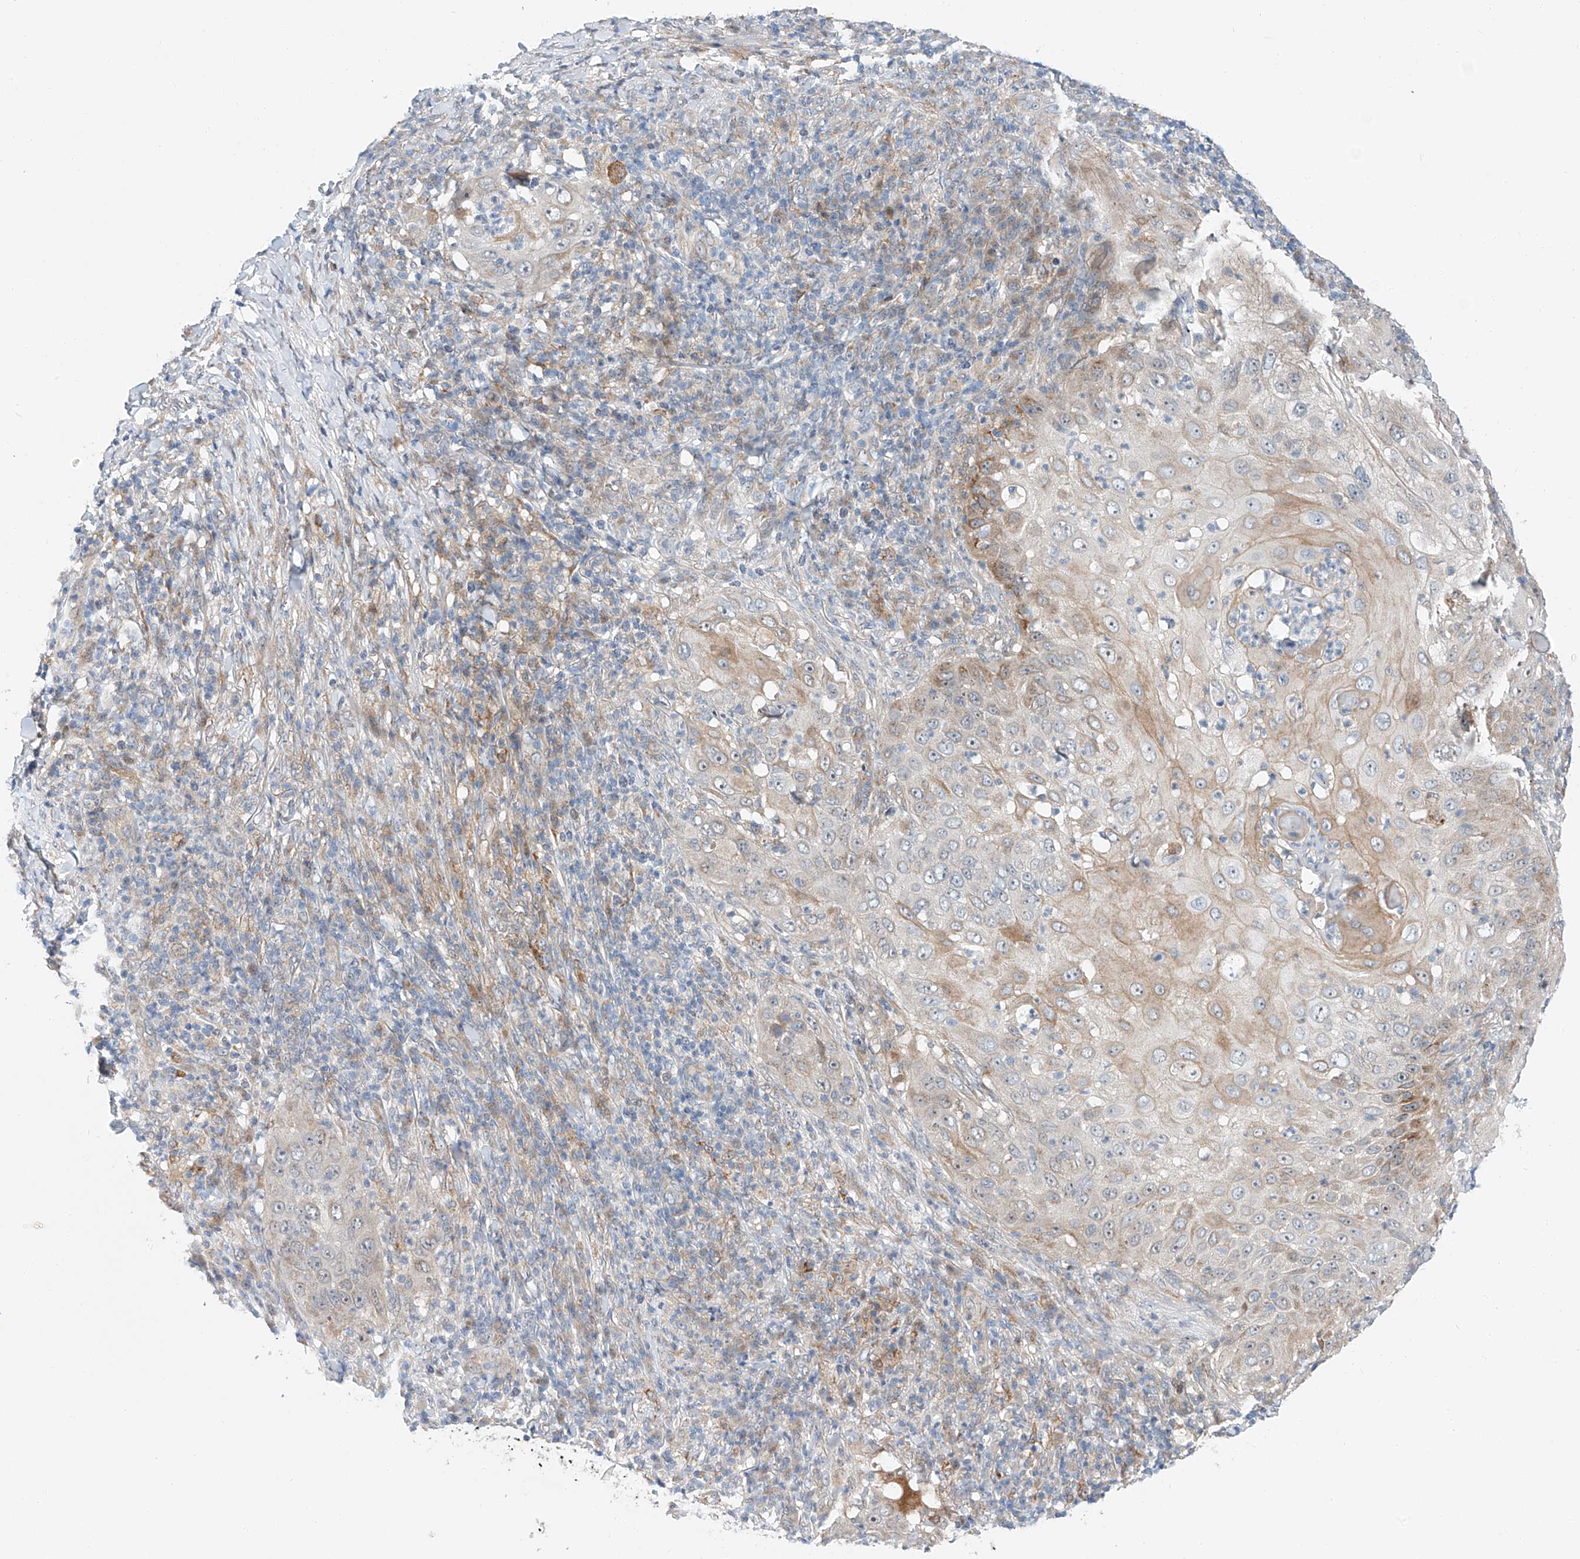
{"staining": {"intensity": "moderate", "quantity": "<25%", "location": "cytoplasmic/membranous,nuclear"}, "tissue": "skin cancer", "cell_type": "Tumor cells", "image_type": "cancer", "snomed": [{"axis": "morphology", "description": "Squamous cell carcinoma, NOS"}, {"axis": "topography", "description": "Skin"}], "caption": "About <25% of tumor cells in skin cancer display moderate cytoplasmic/membranous and nuclear protein positivity as visualized by brown immunohistochemical staining.", "gene": "CLDND1", "patient": {"sex": "female", "age": 44}}